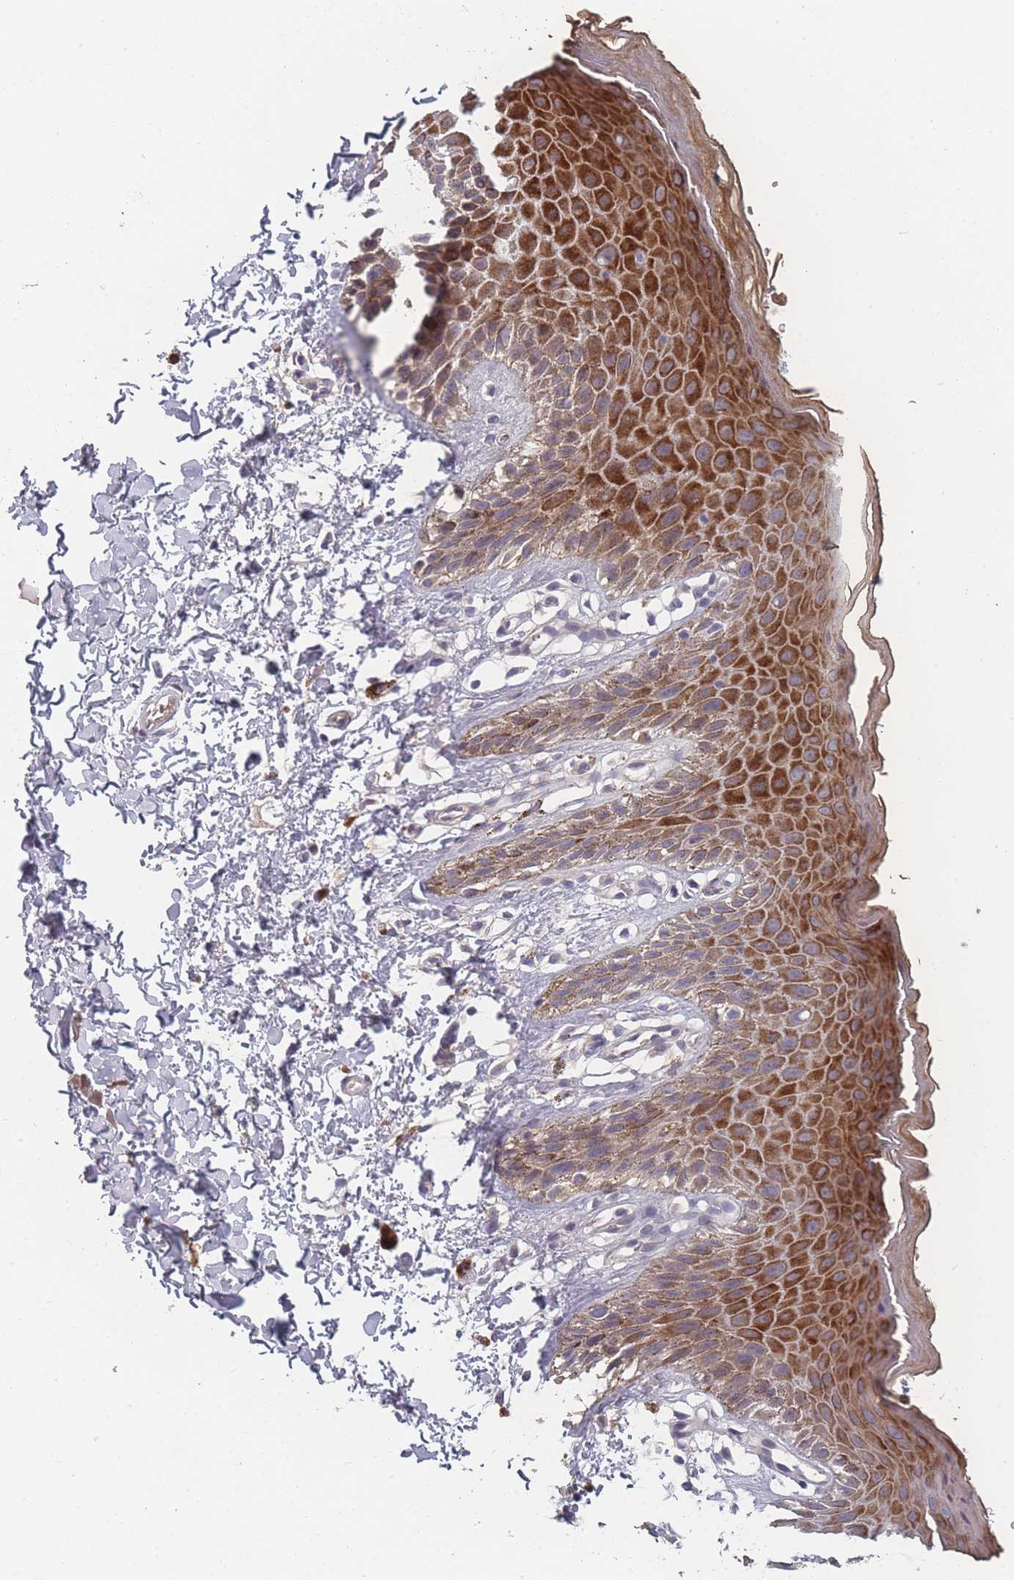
{"staining": {"intensity": "moderate", "quantity": "25%-75%", "location": "cytoplasmic/membranous"}, "tissue": "skin", "cell_type": "Epidermal cells", "image_type": "normal", "snomed": [{"axis": "morphology", "description": "Normal tissue, NOS"}, {"axis": "topography", "description": "Anal"}], "caption": "A photomicrograph of skin stained for a protein shows moderate cytoplasmic/membranous brown staining in epidermal cells.", "gene": "BST1", "patient": {"sex": "male", "age": 44}}